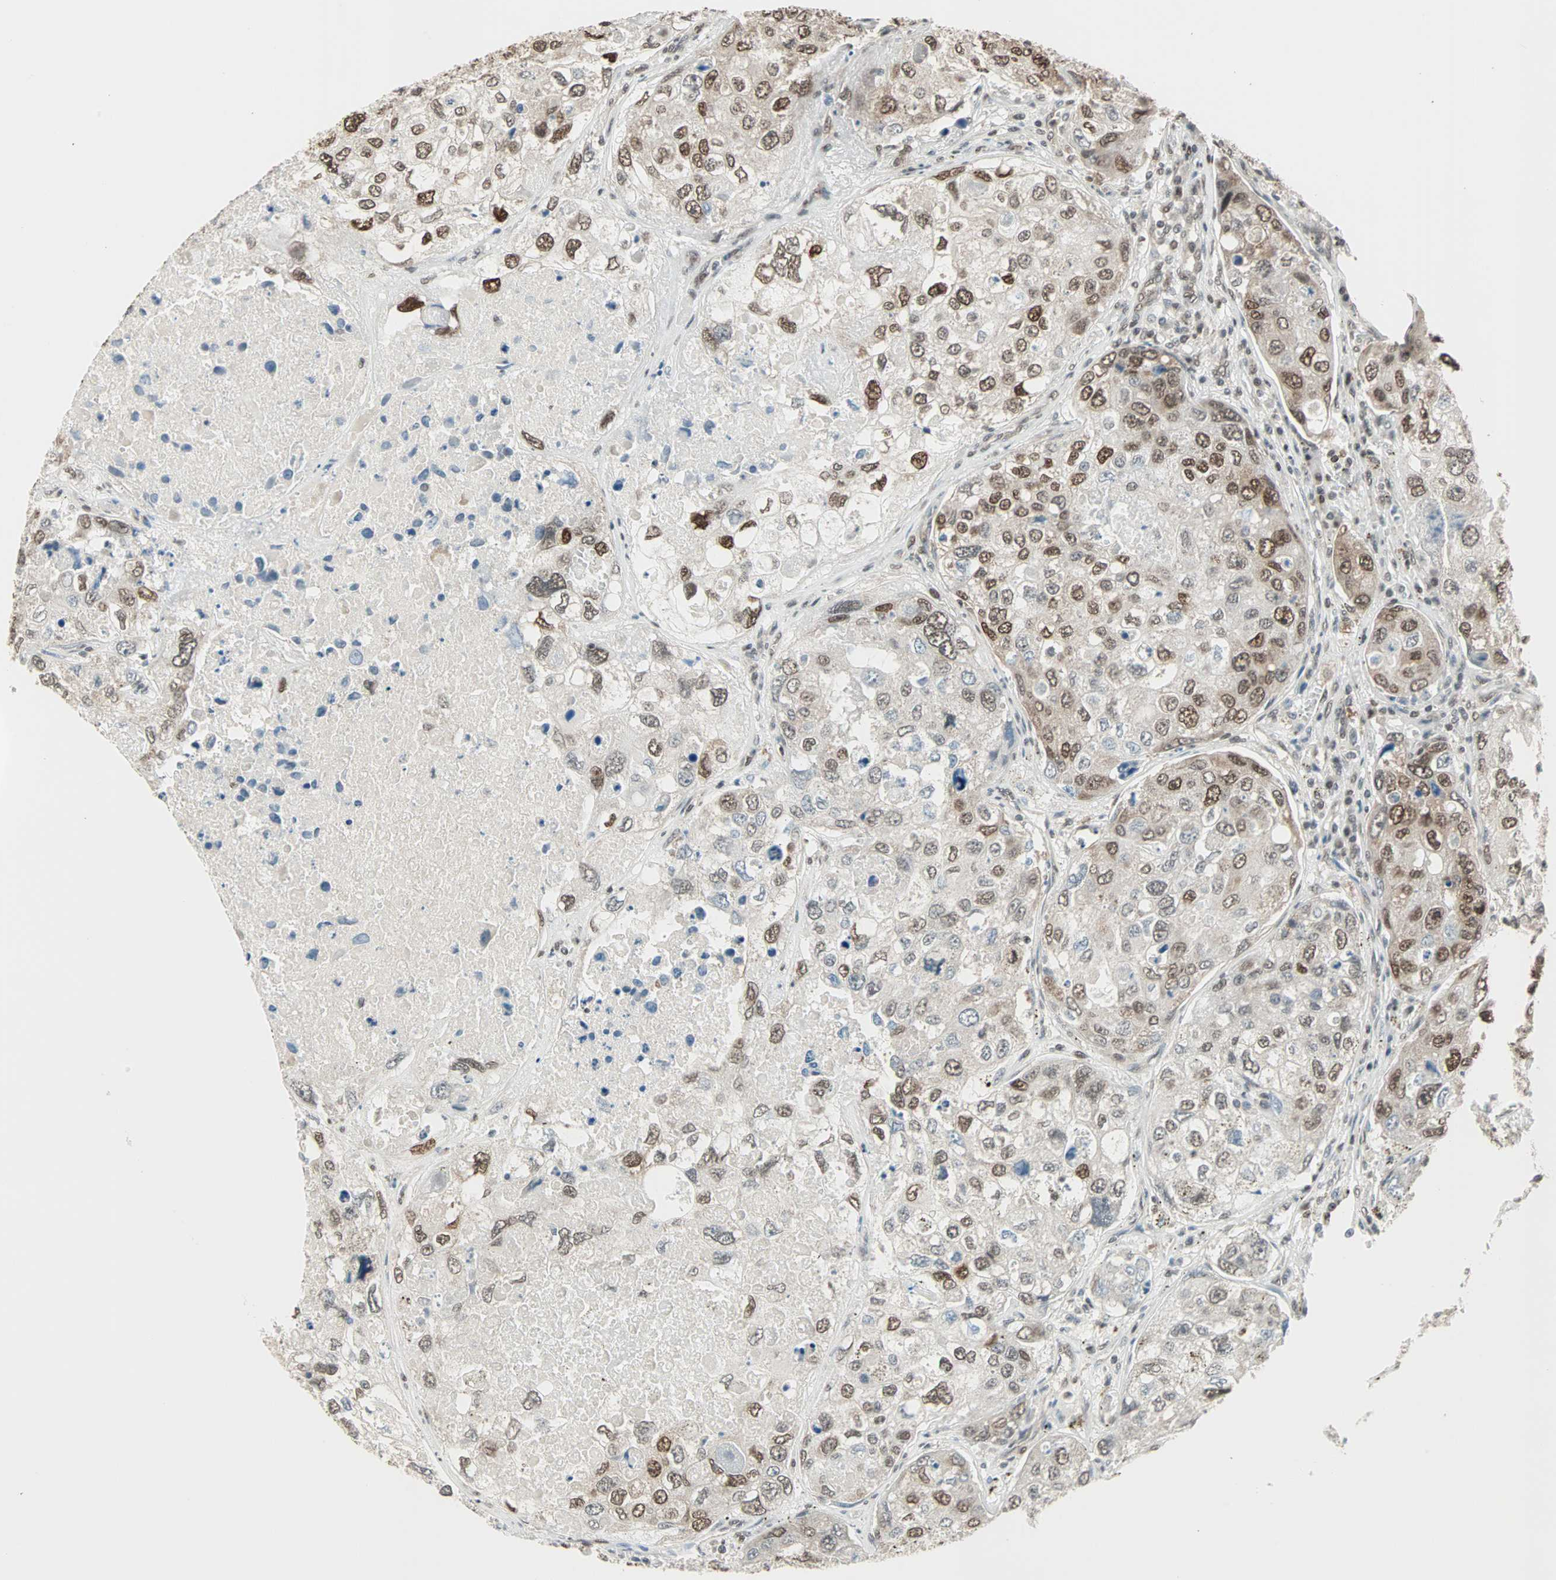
{"staining": {"intensity": "strong", "quantity": ">75%", "location": "nuclear"}, "tissue": "urothelial cancer", "cell_type": "Tumor cells", "image_type": "cancer", "snomed": [{"axis": "morphology", "description": "Urothelial carcinoma, High grade"}, {"axis": "topography", "description": "Lymph node"}, {"axis": "topography", "description": "Urinary bladder"}], "caption": "Immunohistochemistry (IHC) staining of urothelial cancer, which shows high levels of strong nuclear expression in approximately >75% of tumor cells indicating strong nuclear protein expression. The staining was performed using DAB (brown) for protein detection and nuclei were counterstained in hematoxylin (blue).", "gene": "DAZAP1", "patient": {"sex": "male", "age": 51}}